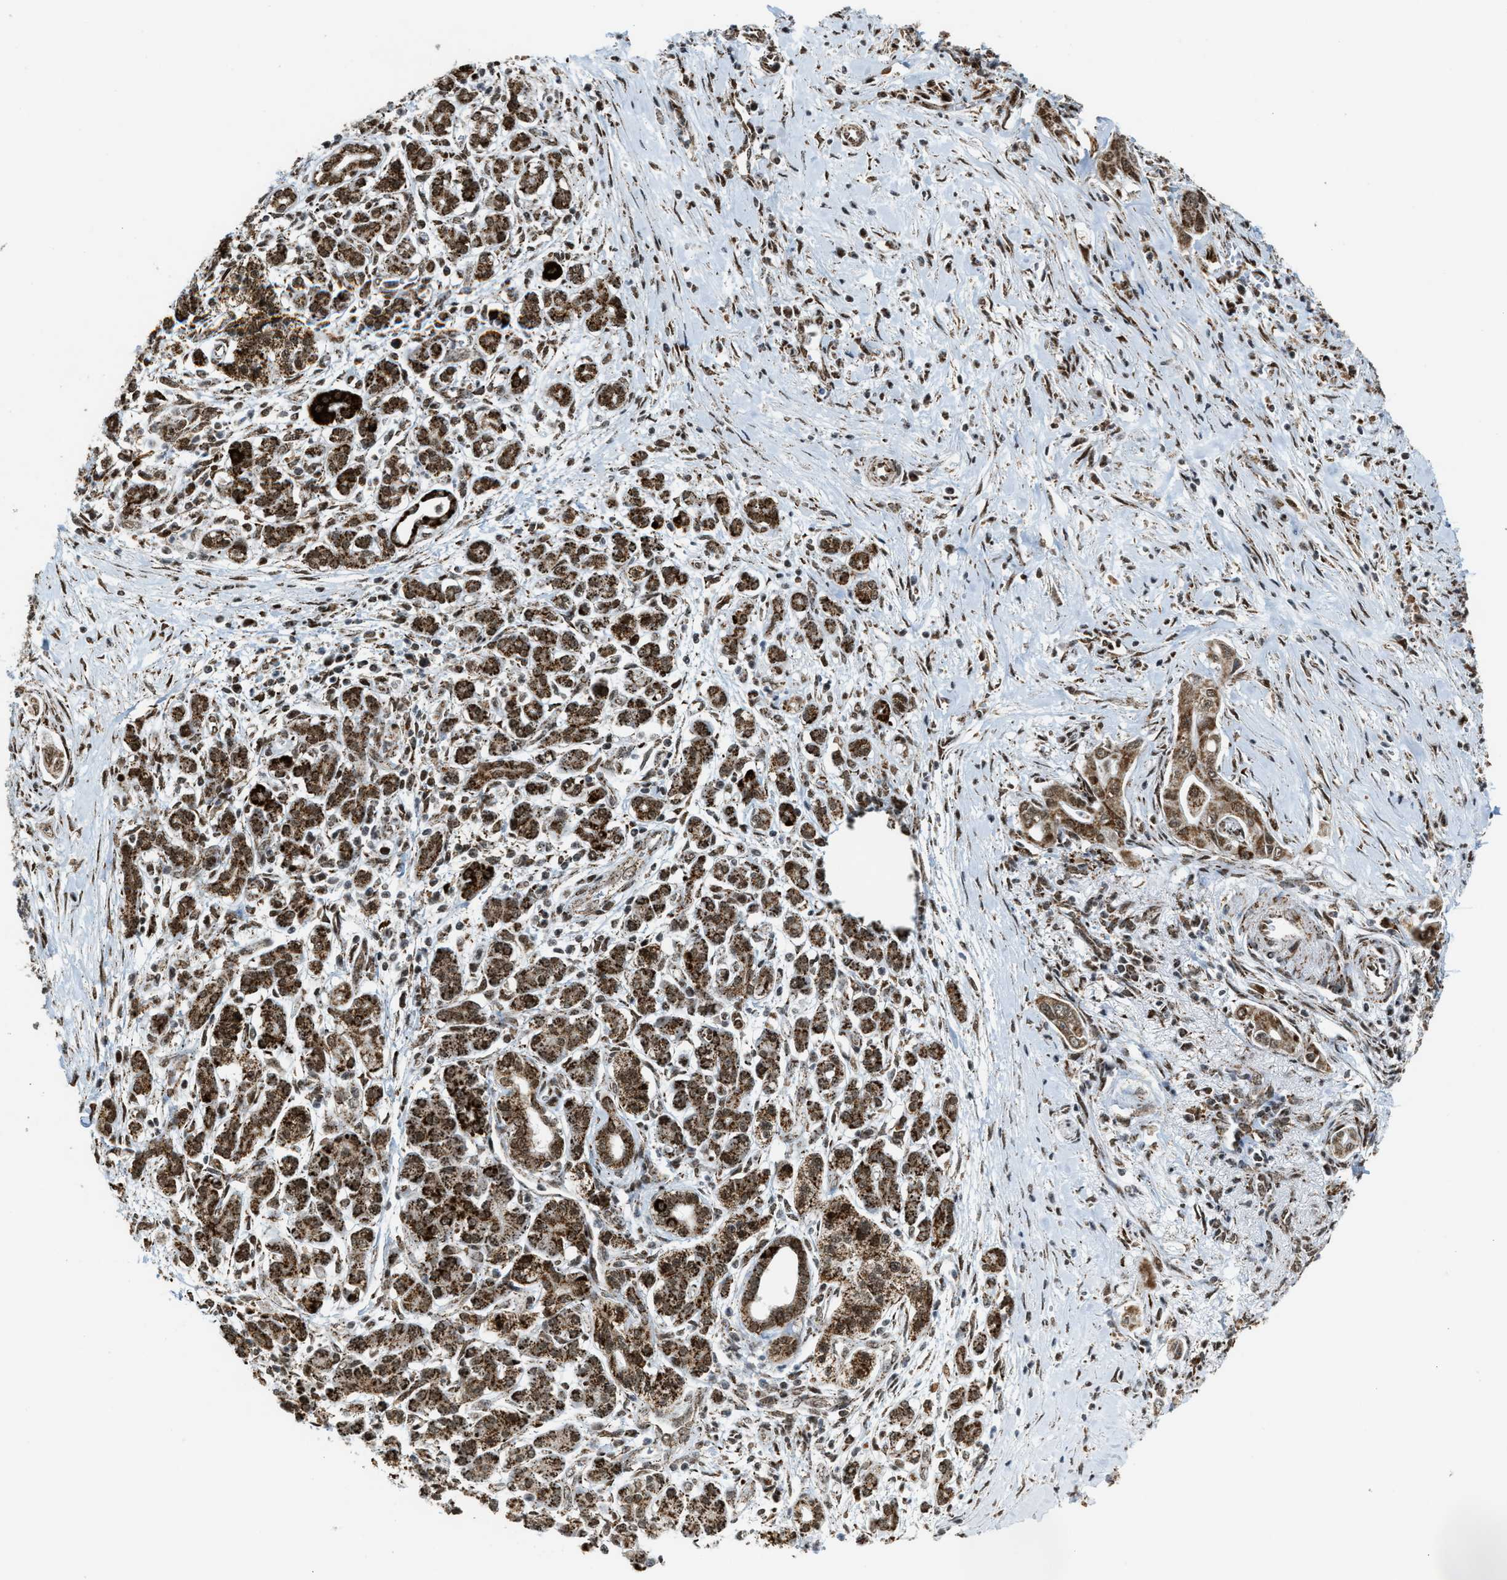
{"staining": {"intensity": "moderate", "quantity": ">75%", "location": "cytoplasmic/membranous"}, "tissue": "pancreatic cancer", "cell_type": "Tumor cells", "image_type": "cancer", "snomed": [{"axis": "morphology", "description": "Adenocarcinoma, NOS"}, {"axis": "topography", "description": "Pancreas"}], "caption": "Immunohistochemical staining of pancreatic adenocarcinoma exhibits medium levels of moderate cytoplasmic/membranous positivity in approximately >75% of tumor cells. Using DAB (brown) and hematoxylin (blue) stains, captured at high magnification using brightfield microscopy.", "gene": "HIBADH", "patient": {"sex": "male", "age": 58}}